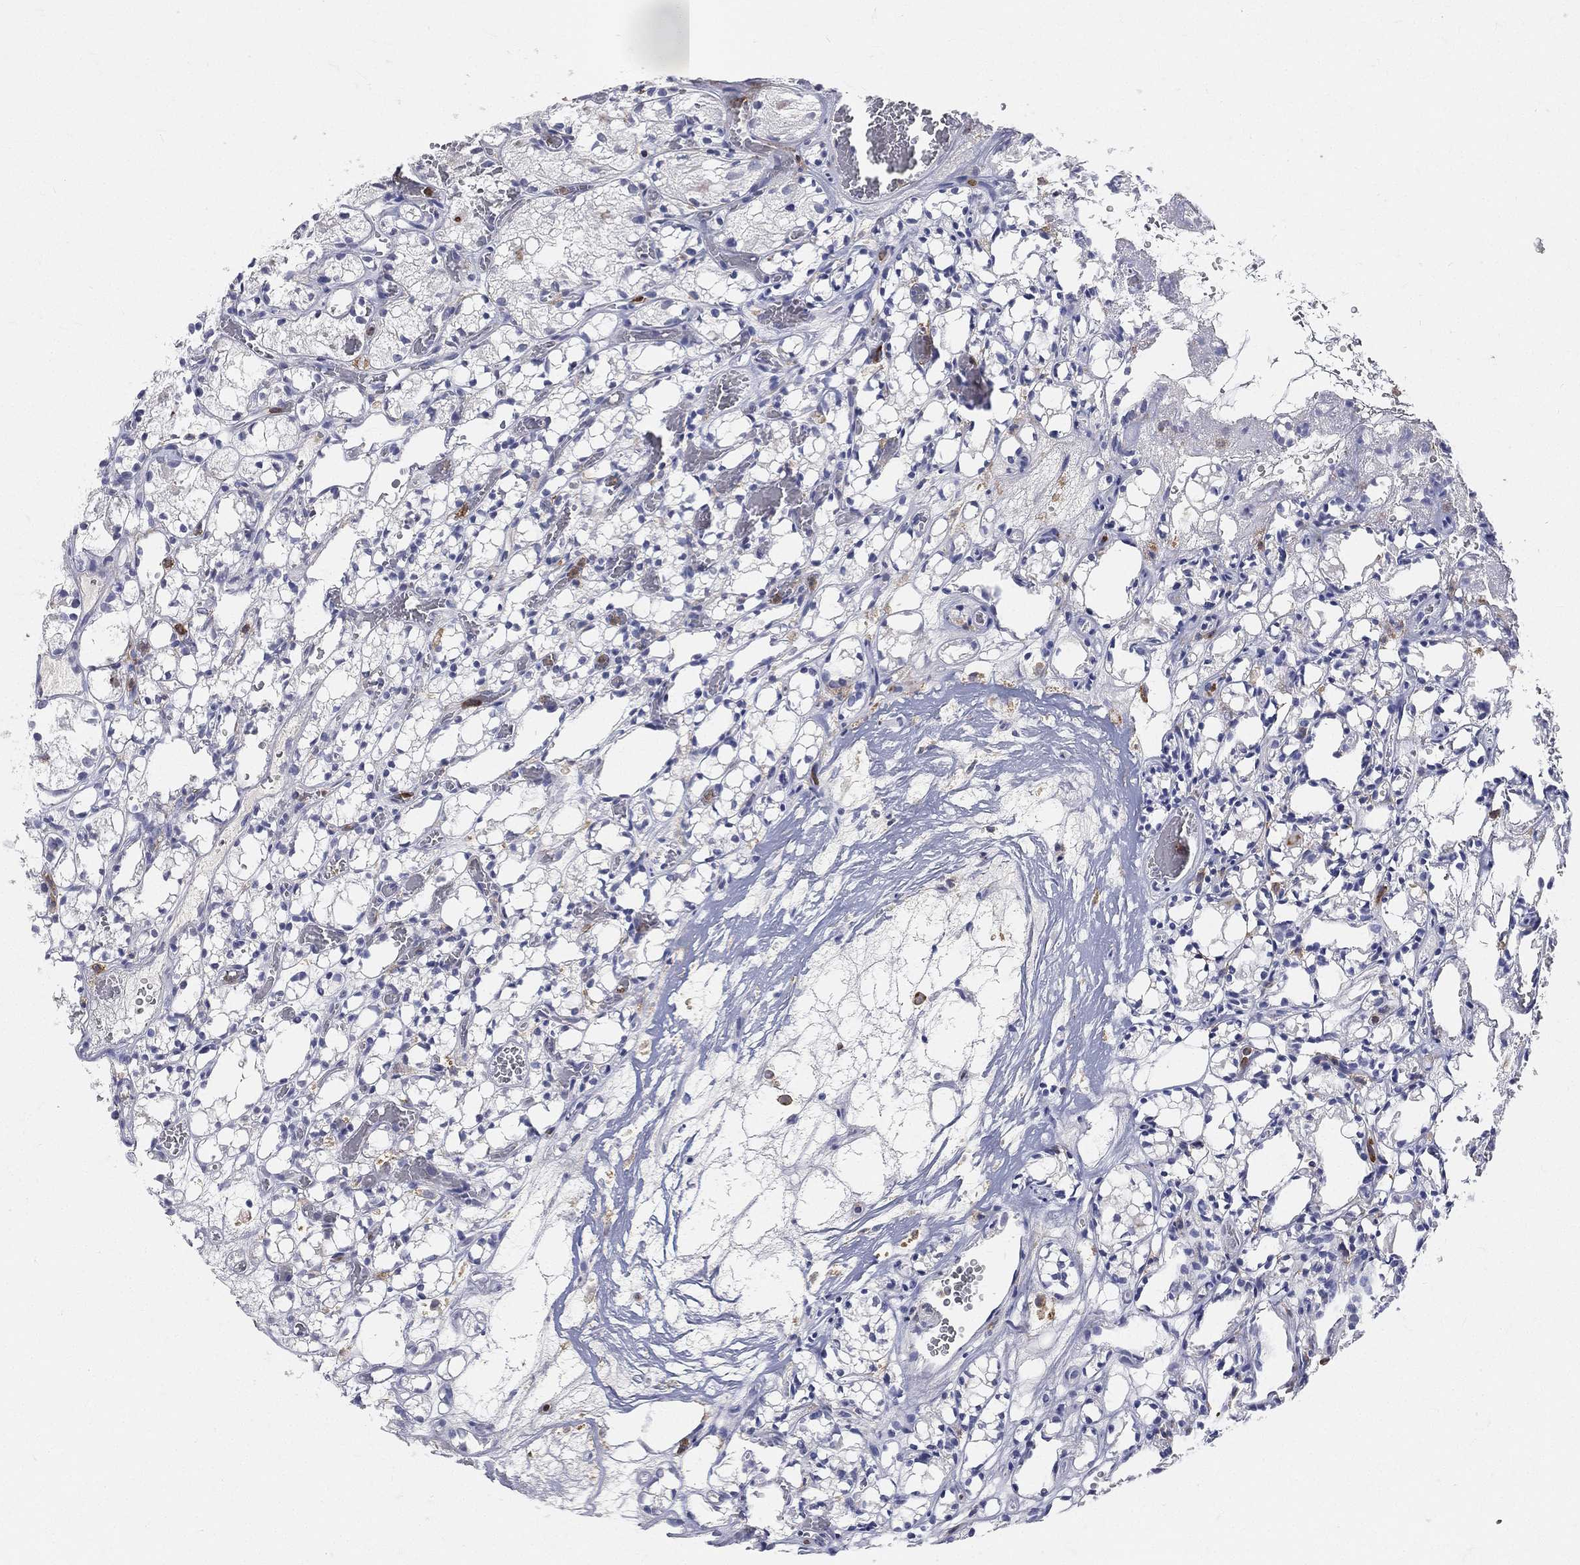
{"staining": {"intensity": "negative", "quantity": "none", "location": "none"}, "tissue": "renal cancer", "cell_type": "Tumor cells", "image_type": "cancer", "snomed": [{"axis": "morphology", "description": "Adenocarcinoma, NOS"}, {"axis": "topography", "description": "Kidney"}], "caption": "Immunohistochemistry photomicrograph of neoplastic tissue: human adenocarcinoma (renal) stained with DAB demonstrates no significant protein positivity in tumor cells.", "gene": "CD33", "patient": {"sex": "female", "age": 69}}